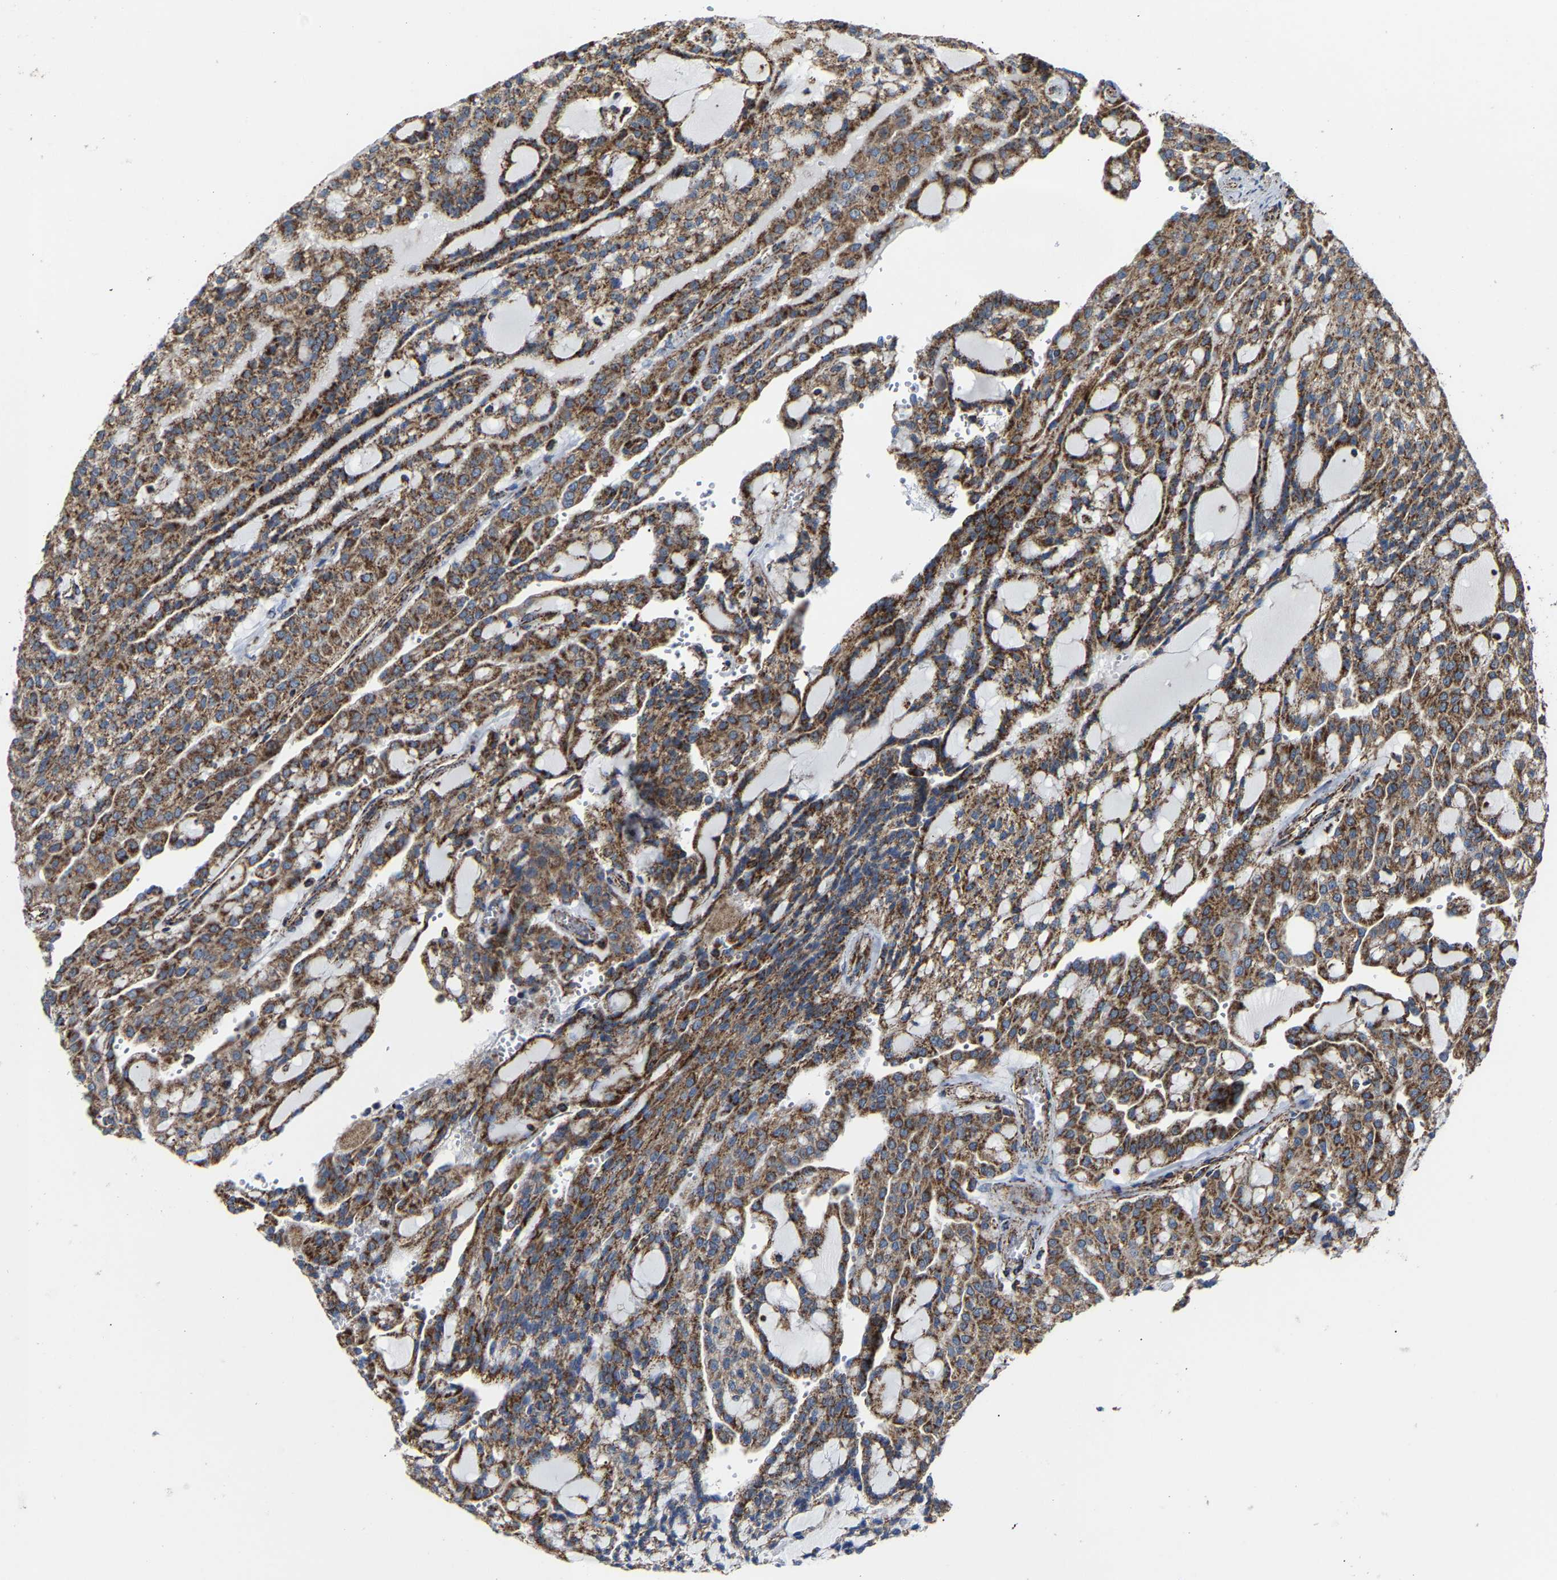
{"staining": {"intensity": "strong", "quantity": ">75%", "location": "cytoplasmic/membranous"}, "tissue": "renal cancer", "cell_type": "Tumor cells", "image_type": "cancer", "snomed": [{"axis": "morphology", "description": "Adenocarcinoma, NOS"}, {"axis": "topography", "description": "Kidney"}], "caption": "Protein analysis of renal cancer (adenocarcinoma) tissue displays strong cytoplasmic/membranous staining in approximately >75% of tumor cells.", "gene": "NDUFV3", "patient": {"sex": "male", "age": 63}}